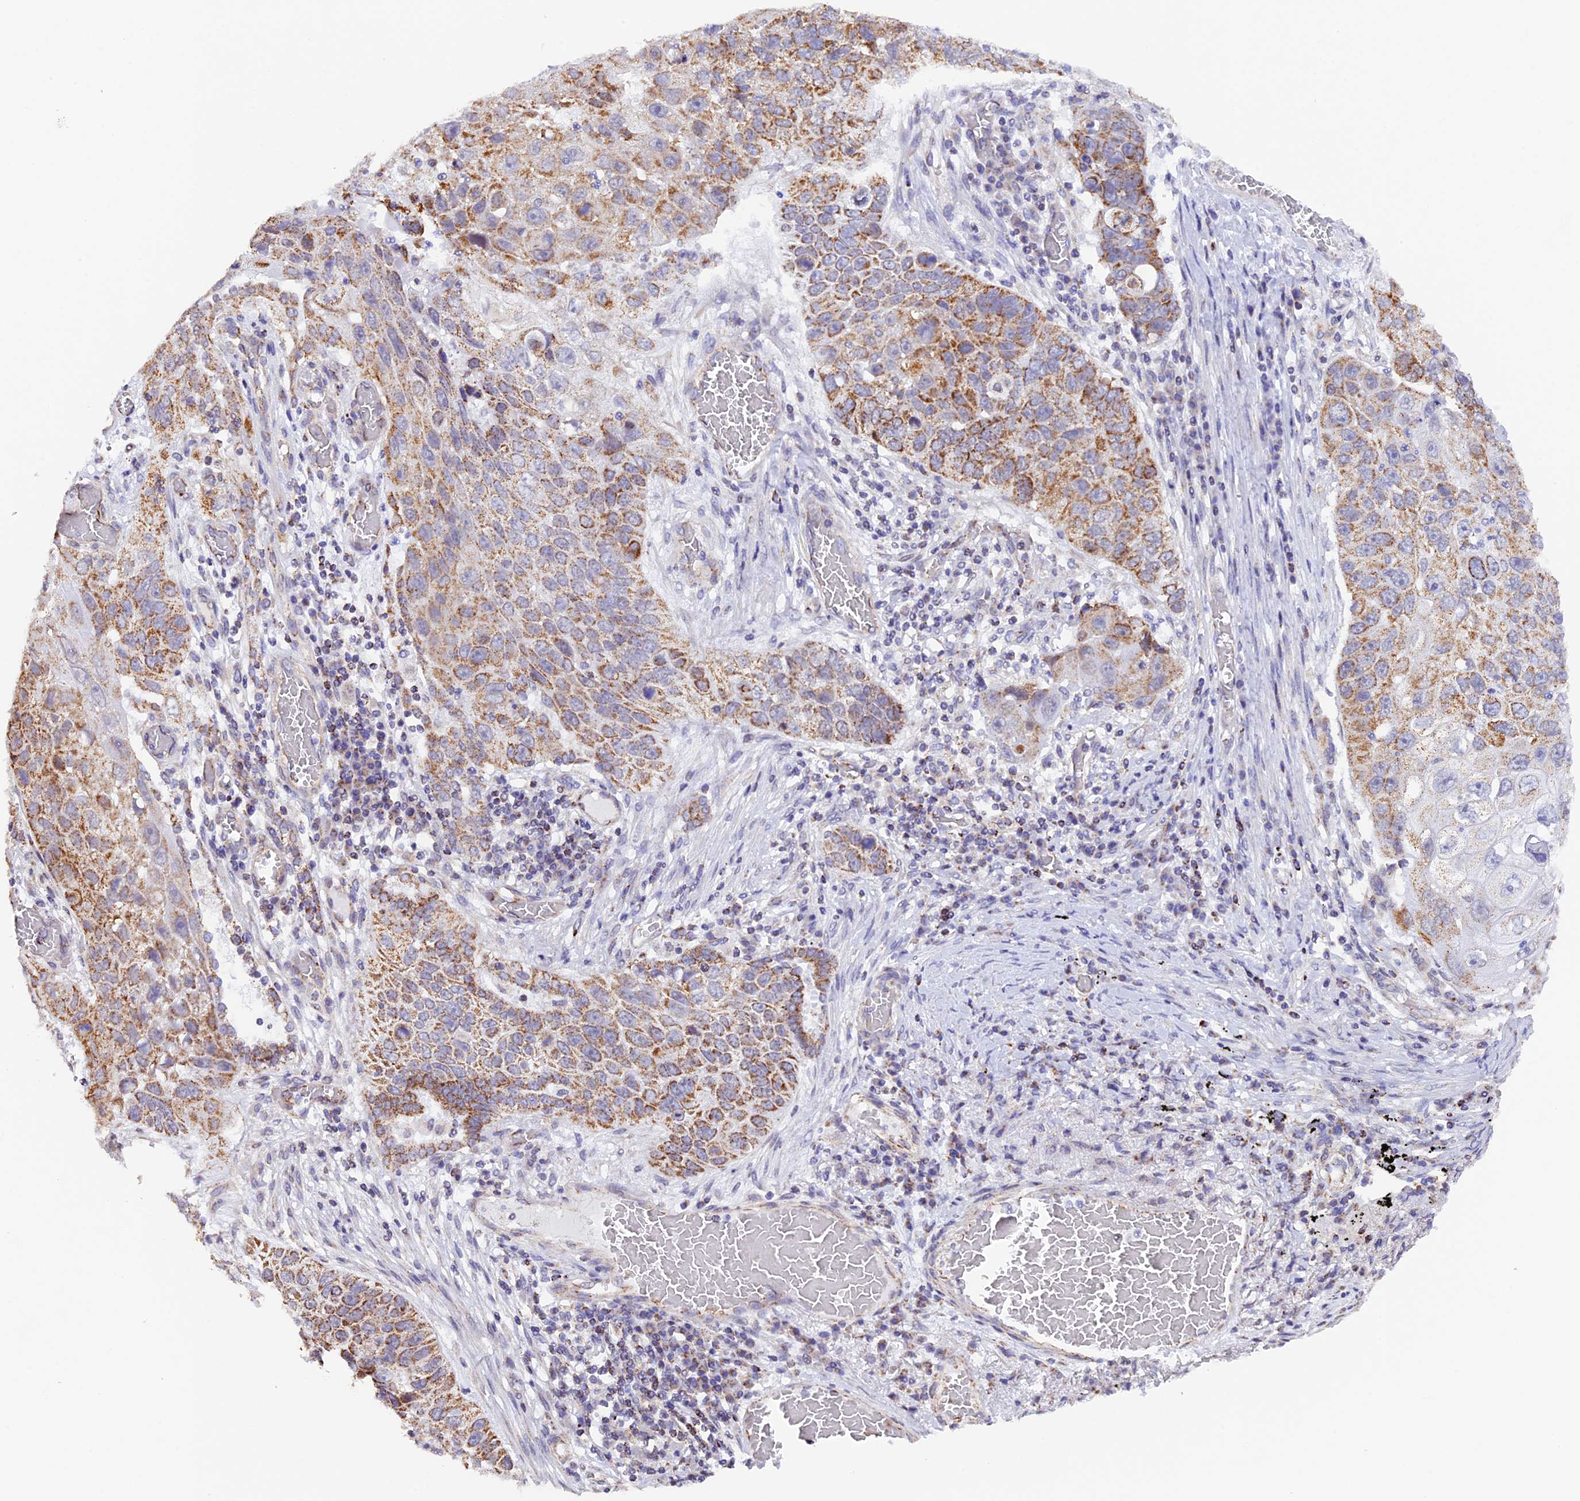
{"staining": {"intensity": "moderate", "quantity": ">75%", "location": "cytoplasmic/membranous"}, "tissue": "lung cancer", "cell_type": "Tumor cells", "image_type": "cancer", "snomed": [{"axis": "morphology", "description": "Squamous cell carcinoma, NOS"}, {"axis": "topography", "description": "Lung"}], "caption": "High-power microscopy captured an immunohistochemistry photomicrograph of lung cancer (squamous cell carcinoma), revealing moderate cytoplasmic/membranous expression in about >75% of tumor cells.", "gene": "TFAM", "patient": {"sex": "male", "age": 61}}